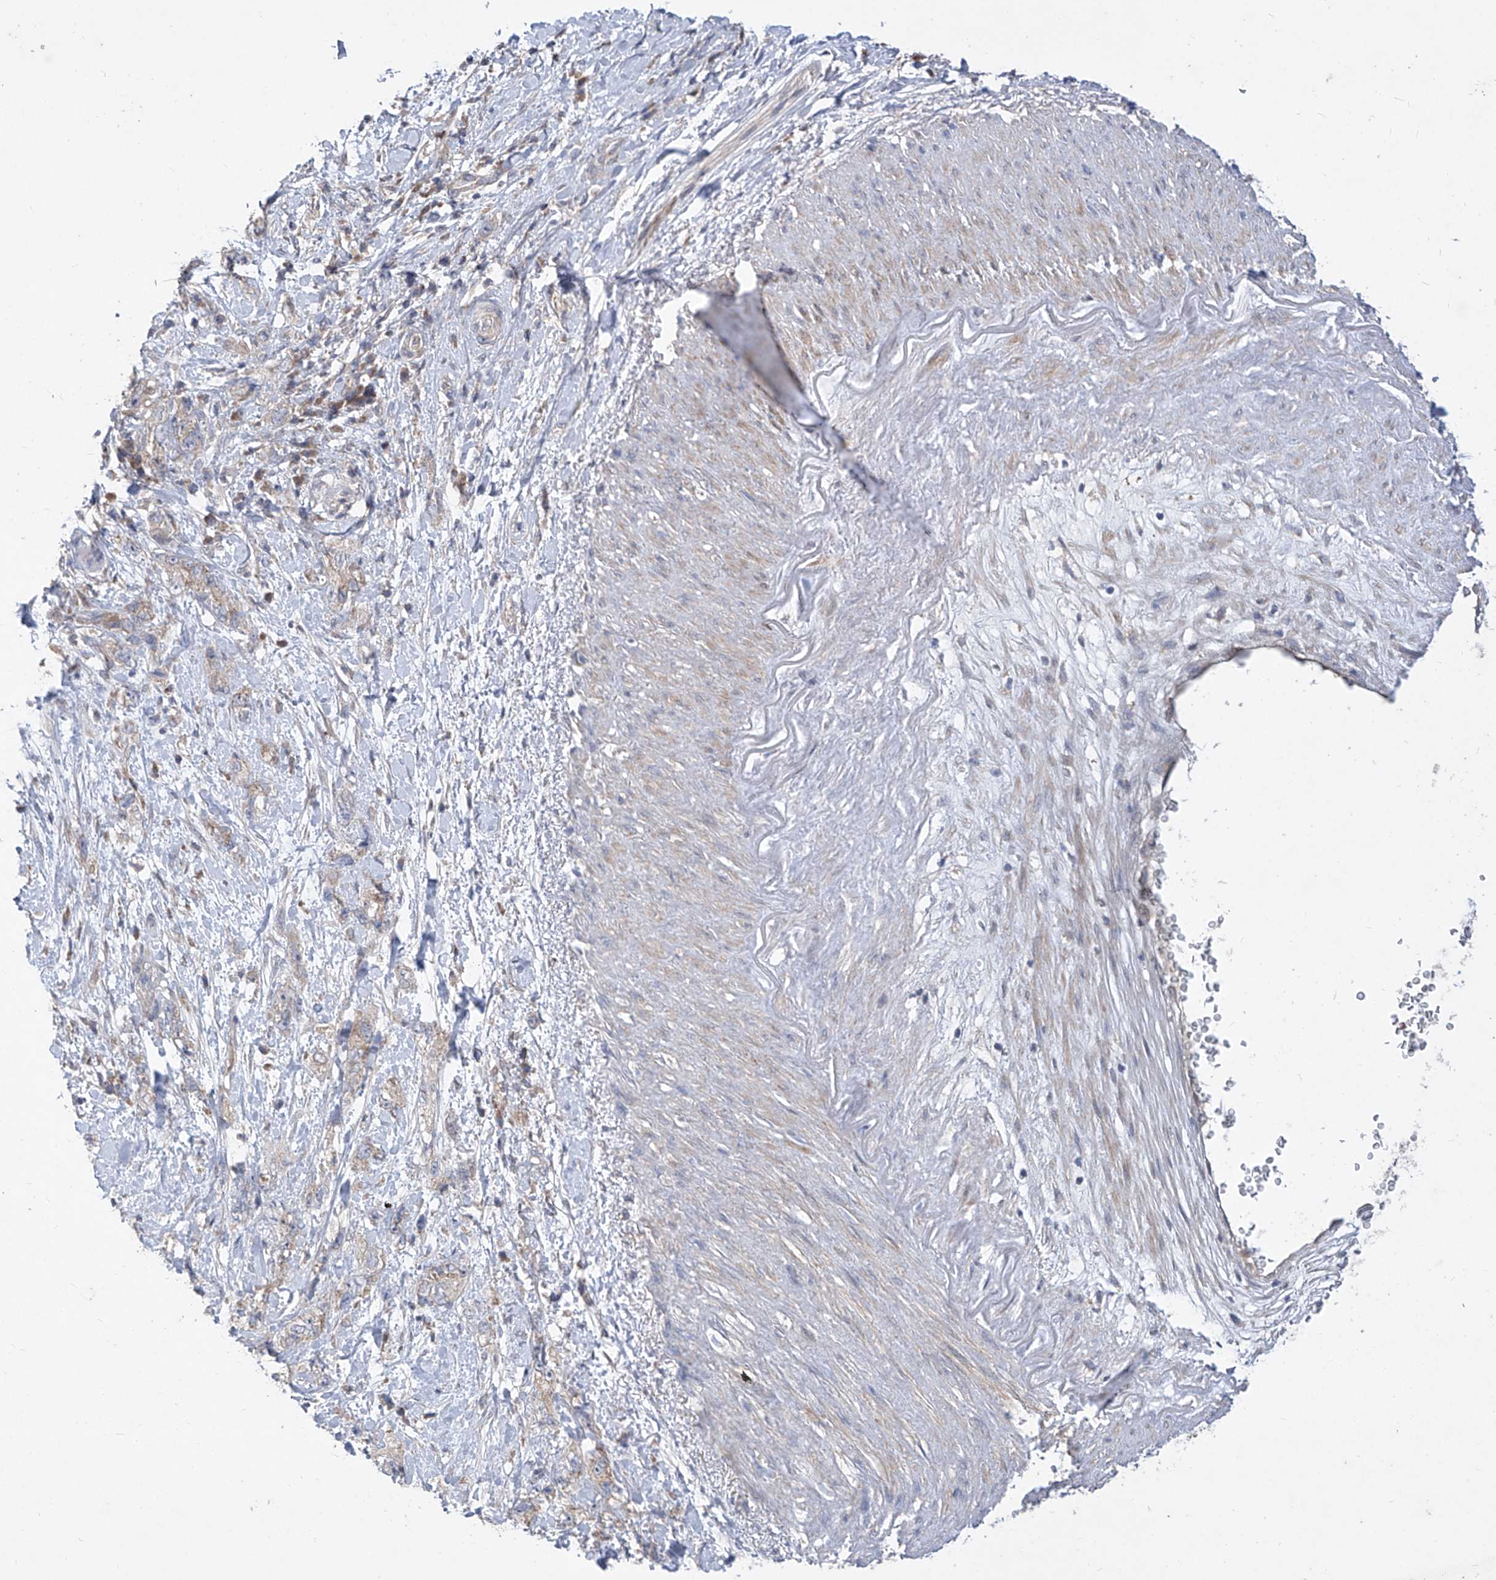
{"staining": {"intensity": "weak", "quantity": "<25%", "location": "cytoplasmic/membranous"}, "tissue": "pancreatic cancer", "cell_type": "Tumor cells", "image_type": "cancer", "snomed": [{"axis": "morphology", "description": "Adenocarcinoma, NOS"}, {"axis": "topography", "description": "Pancreas"}], "caption": "Image shows no protein positivity in tumor cells of pancreatic adenocarcinoma tissue.", "gene": "COQ3", "patient": {"sex": "female", "age": 73}}